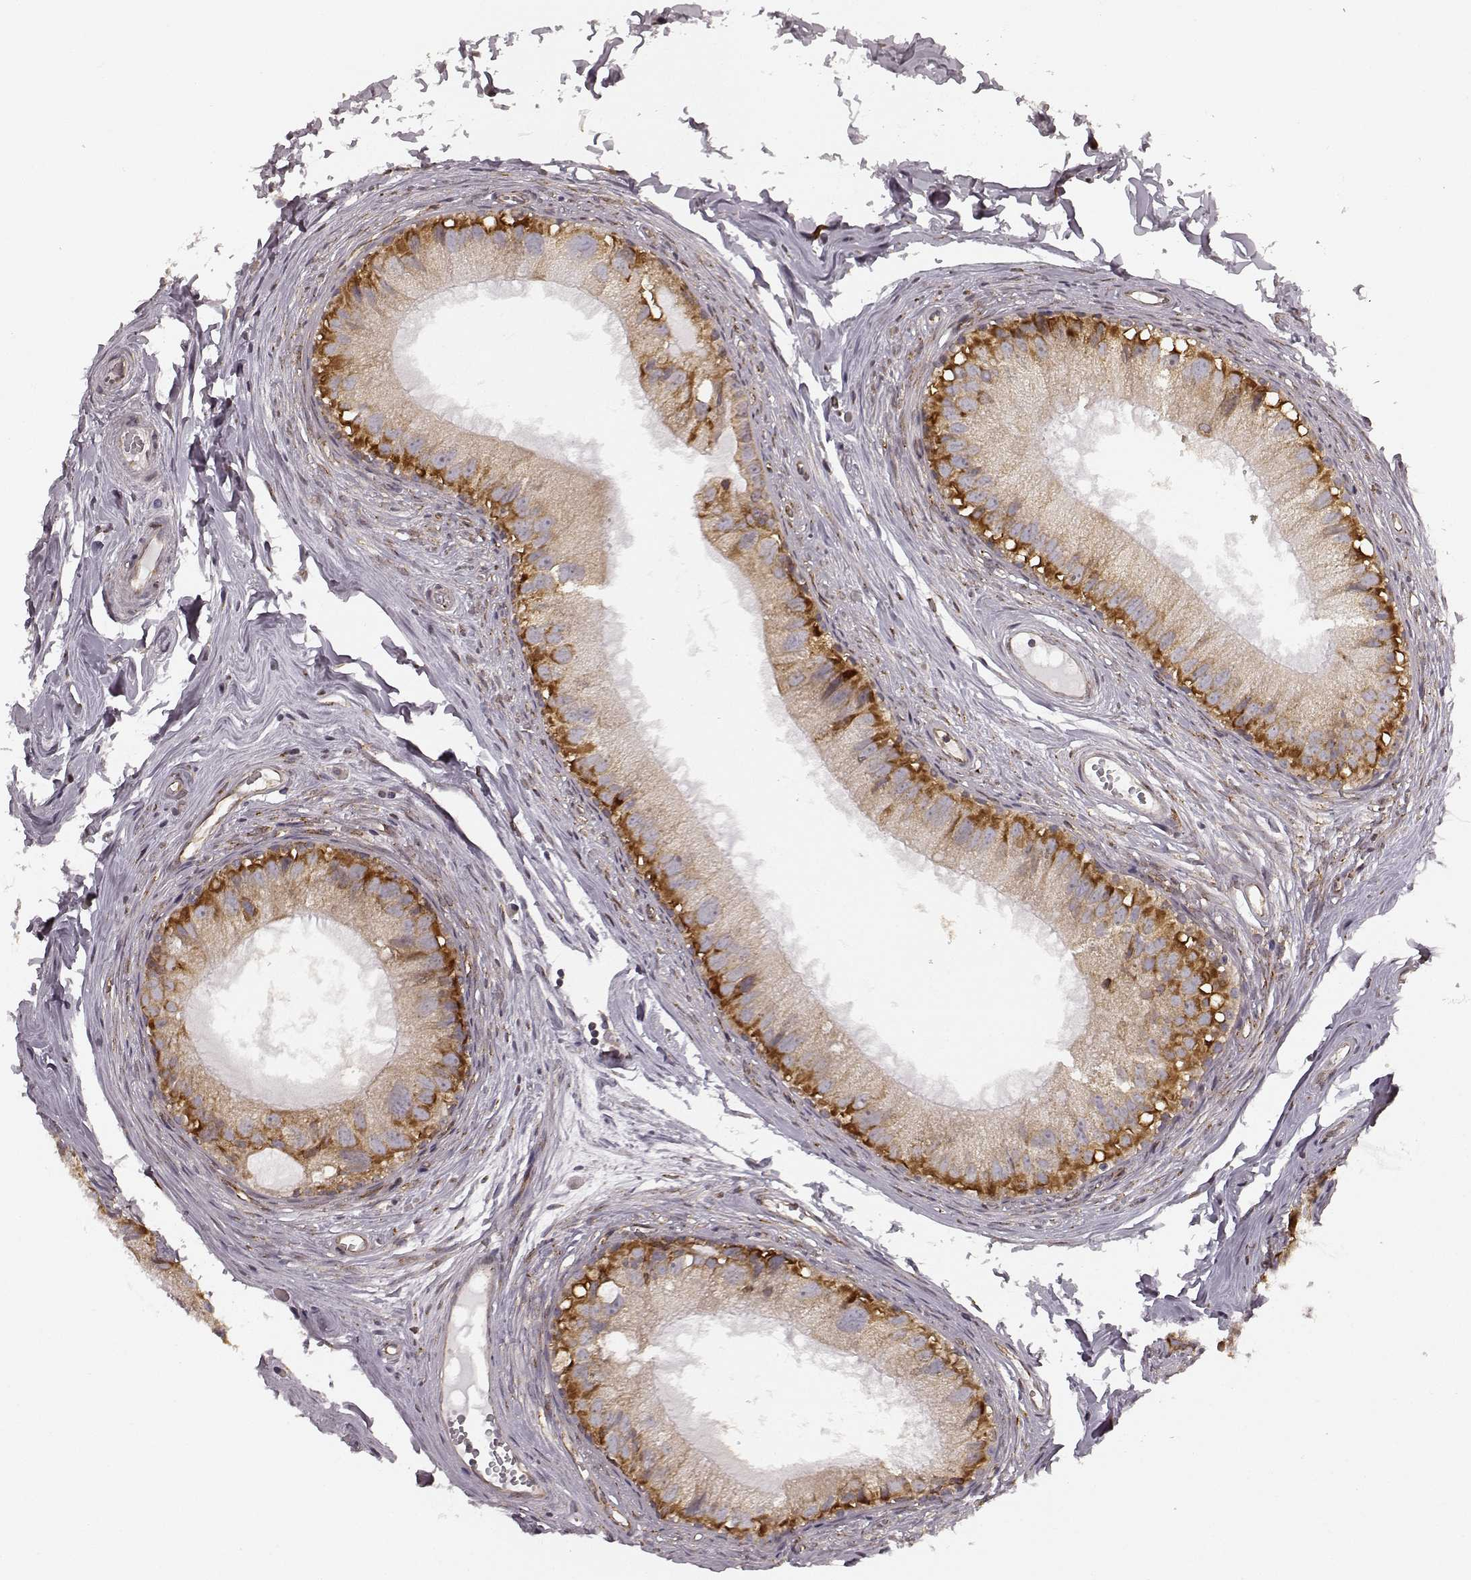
{"staining": {"intensity": "strong", "quantity": "25%-75%", "location": "cytoplasmic/membranous"}, "tissue": "epididymis", "cell_type": "Glandular cells", "image_type": "normal", "snomed": [{"axis": "morphology", "description": "Normal tissue, NOS"}, {"axis": "topography", "description": "Epididymis"}], "caption": "An IHC image of benign tissue is shown. Protein staining in brown shows strong cytoplasmic/membranous positivity in epididymis within glandular cells. (Brightfield microscopy of DAB IHC at high magnification).", "gene": "TMEM14A", "patient": {"sex": "male", "age": 45}}